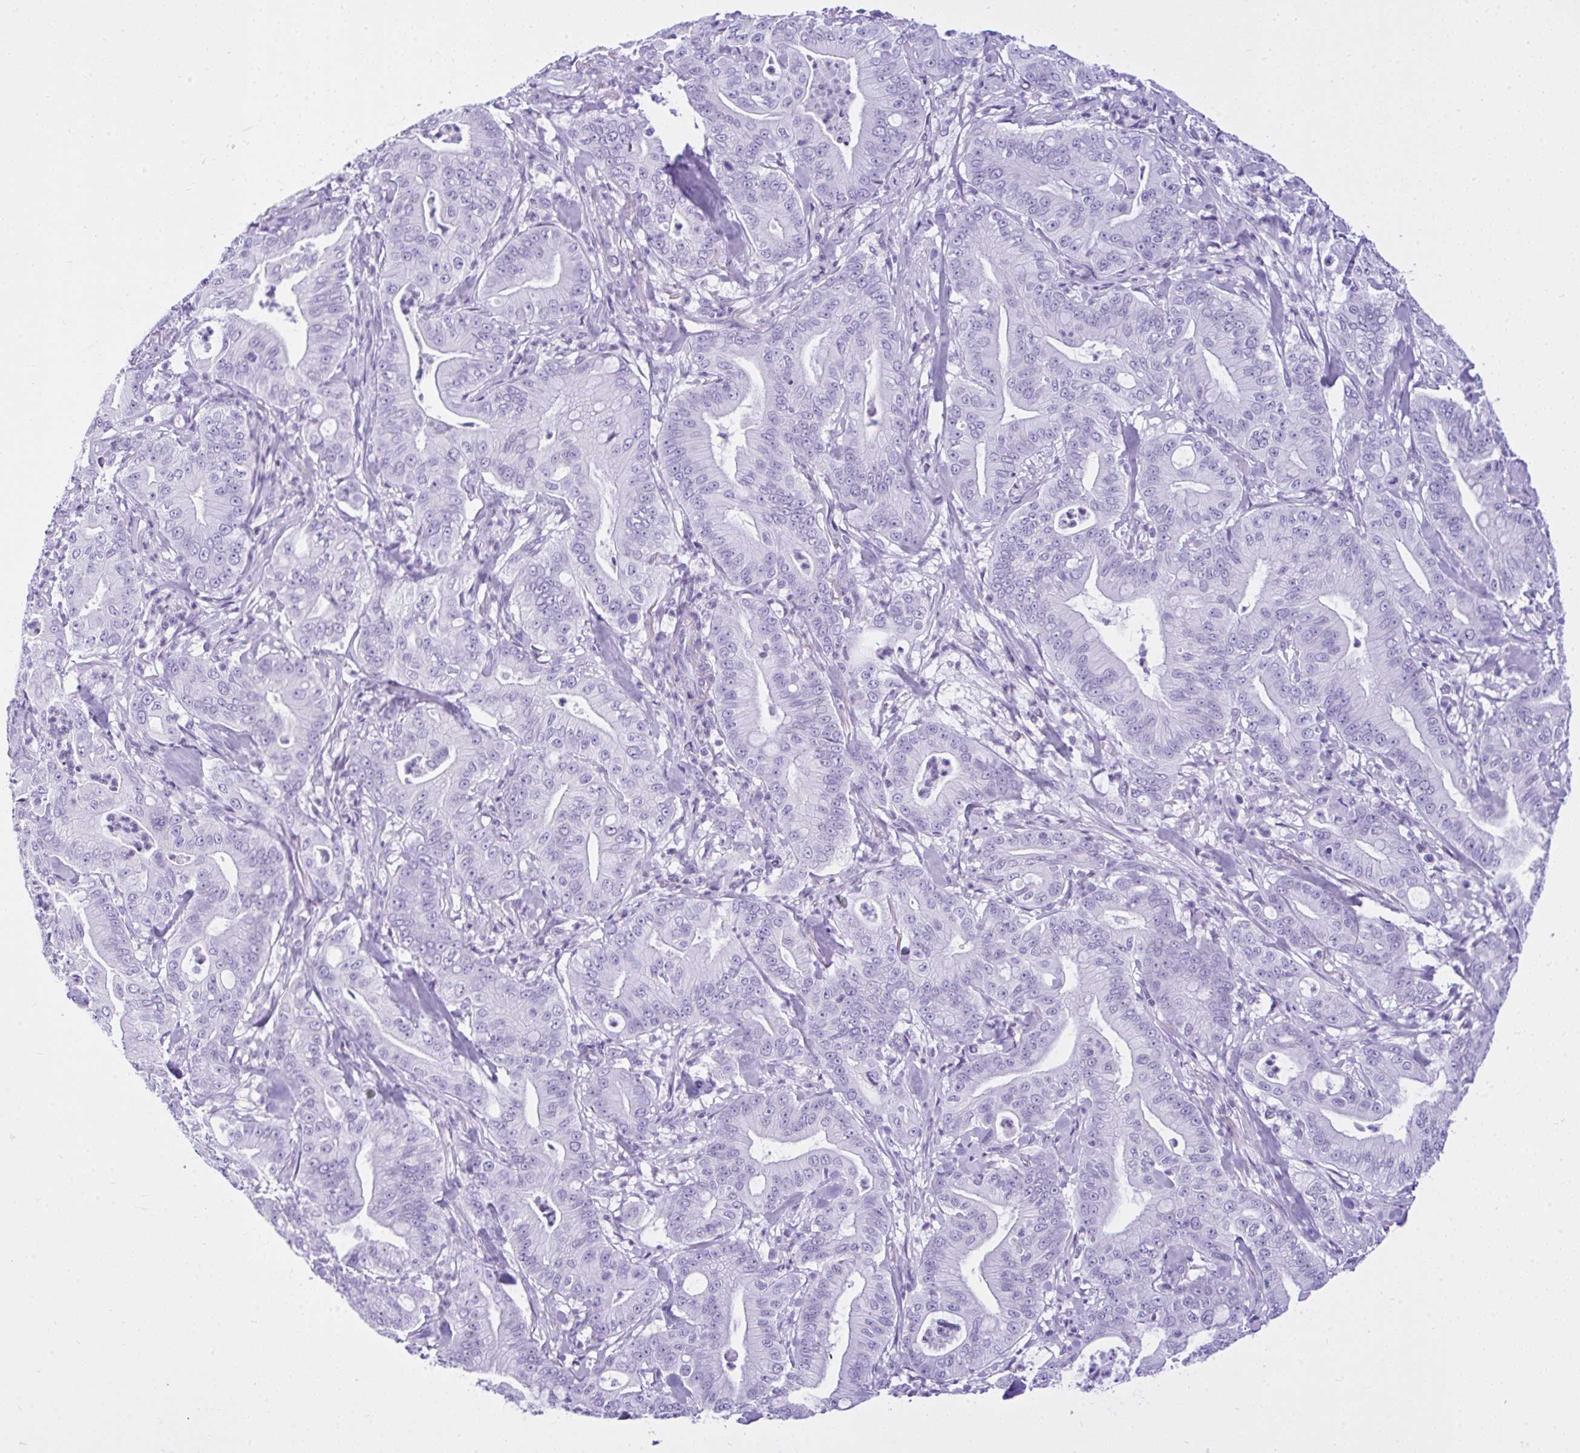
{"staining": {"intensity": "negative", "quantity": "none", "location": "none"}, "tissue": "pancreatic cancer", "cell_type": "Tumor cells", "image_type": "cancer", "snomed": [{"axis": "morphology", "description": "Adenocarcinoma, NOS"}, {"axis": "topography", "description": "Pancreas"}], "caption": "DAB immunohistochemical staining of human pancreatic cancer (adenocarcinoma) exhibits no significant positivity in tumor cells.", "gene": "KRT27", "patient": {"sex": "male", "age": 71}}